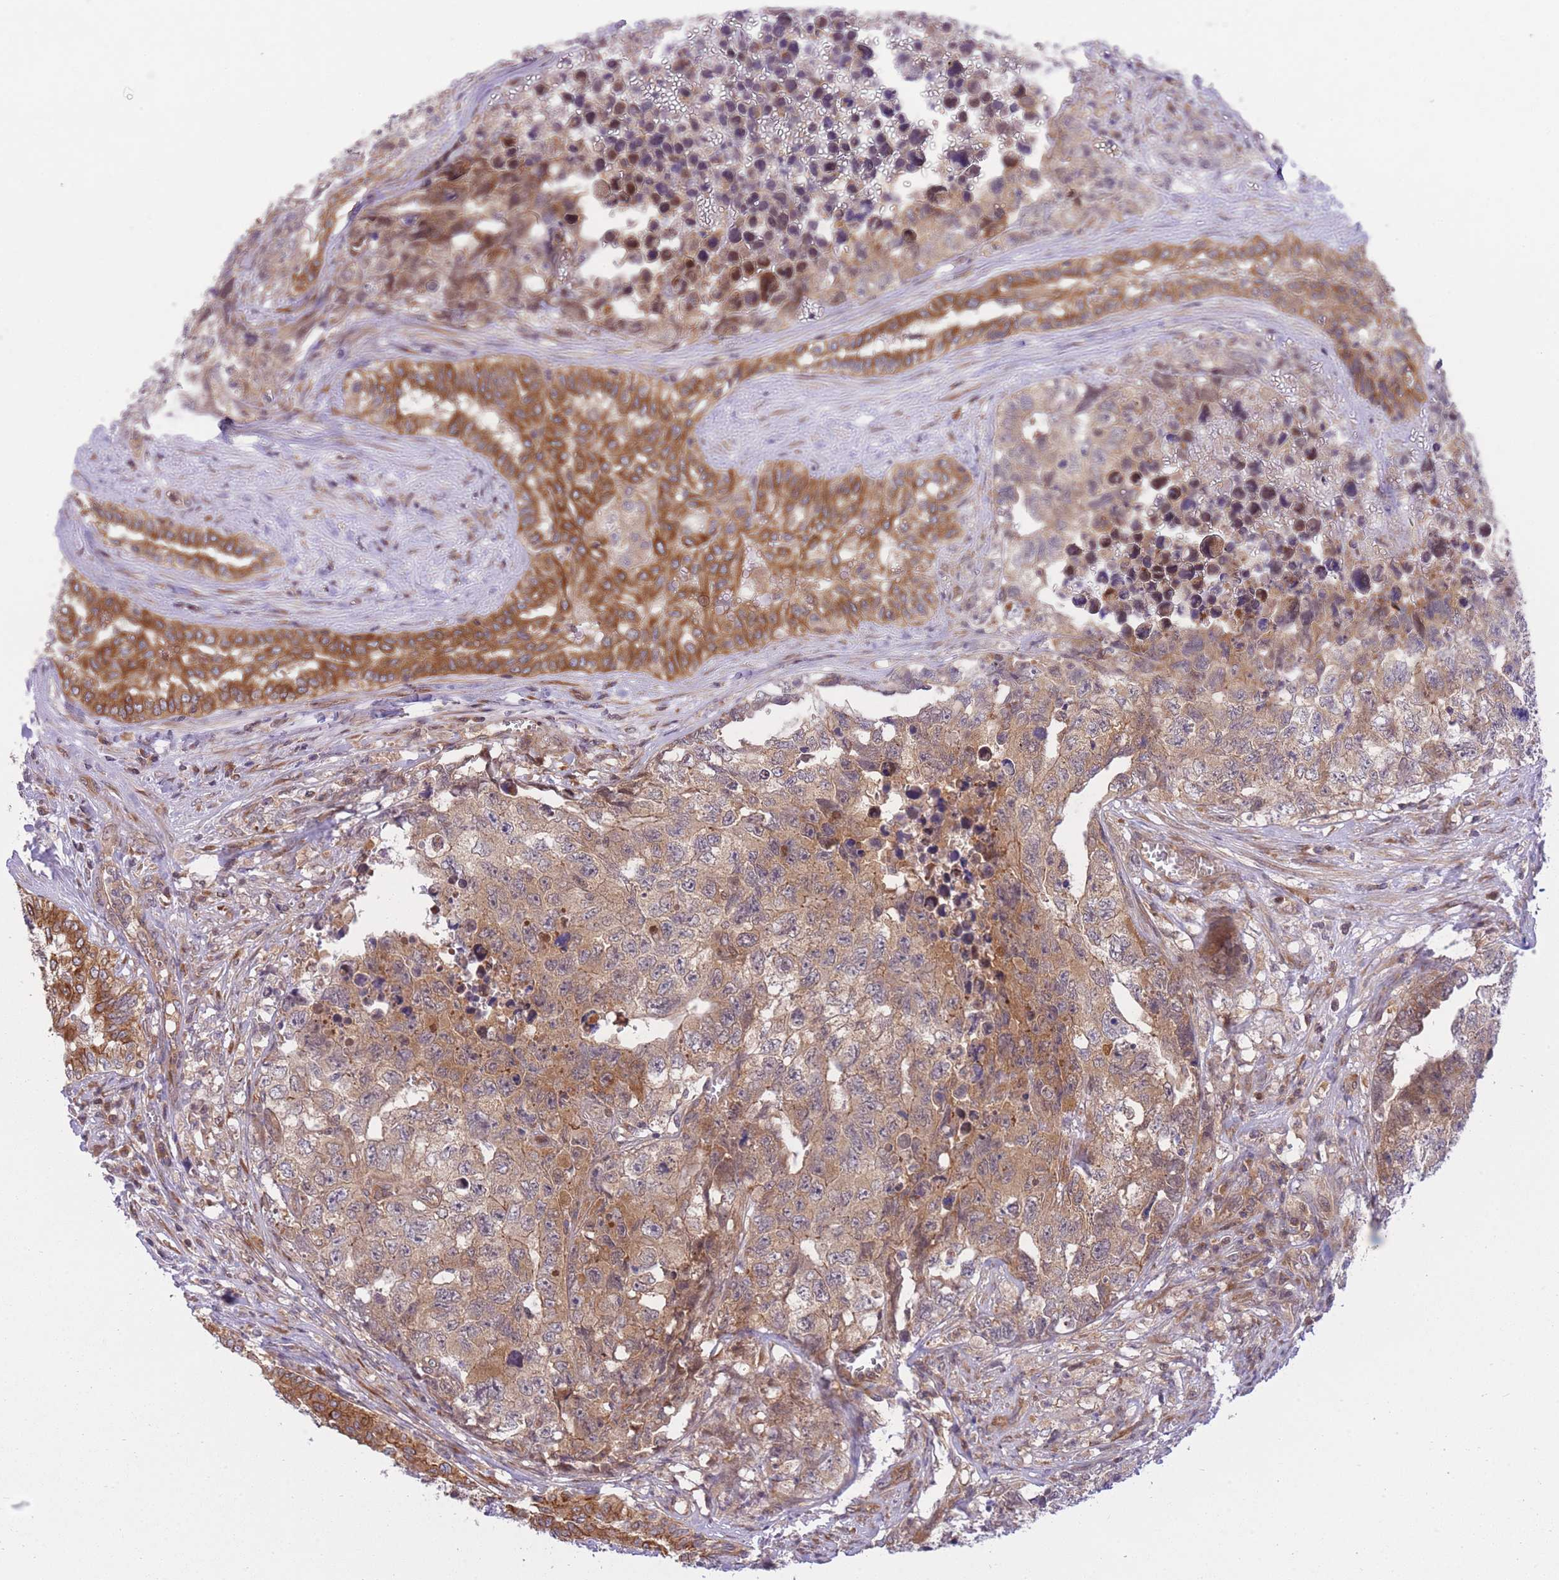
{"staining": {"intensity": "moderate", "quantity": ">75%", "location": "cytoplasmic/membranous"}, "tissue": "testis cancer", "cell_type": "Tumor cells", "image_type": "cancer", "snomed": [{"axis": "morphology", "description": "Carcinoma, Embryonal, NOS"}, {"axis": "topography", "description": "Testis"}], "caption": "Testis cancer (embryonal carcinoma) stained with a brown dye displays moderate cytoplasmic/membranous positive positivity in about >75% of tumor cells.", "gene": "EIF2B2", "patient": {"sex": "male", "age": 31}}